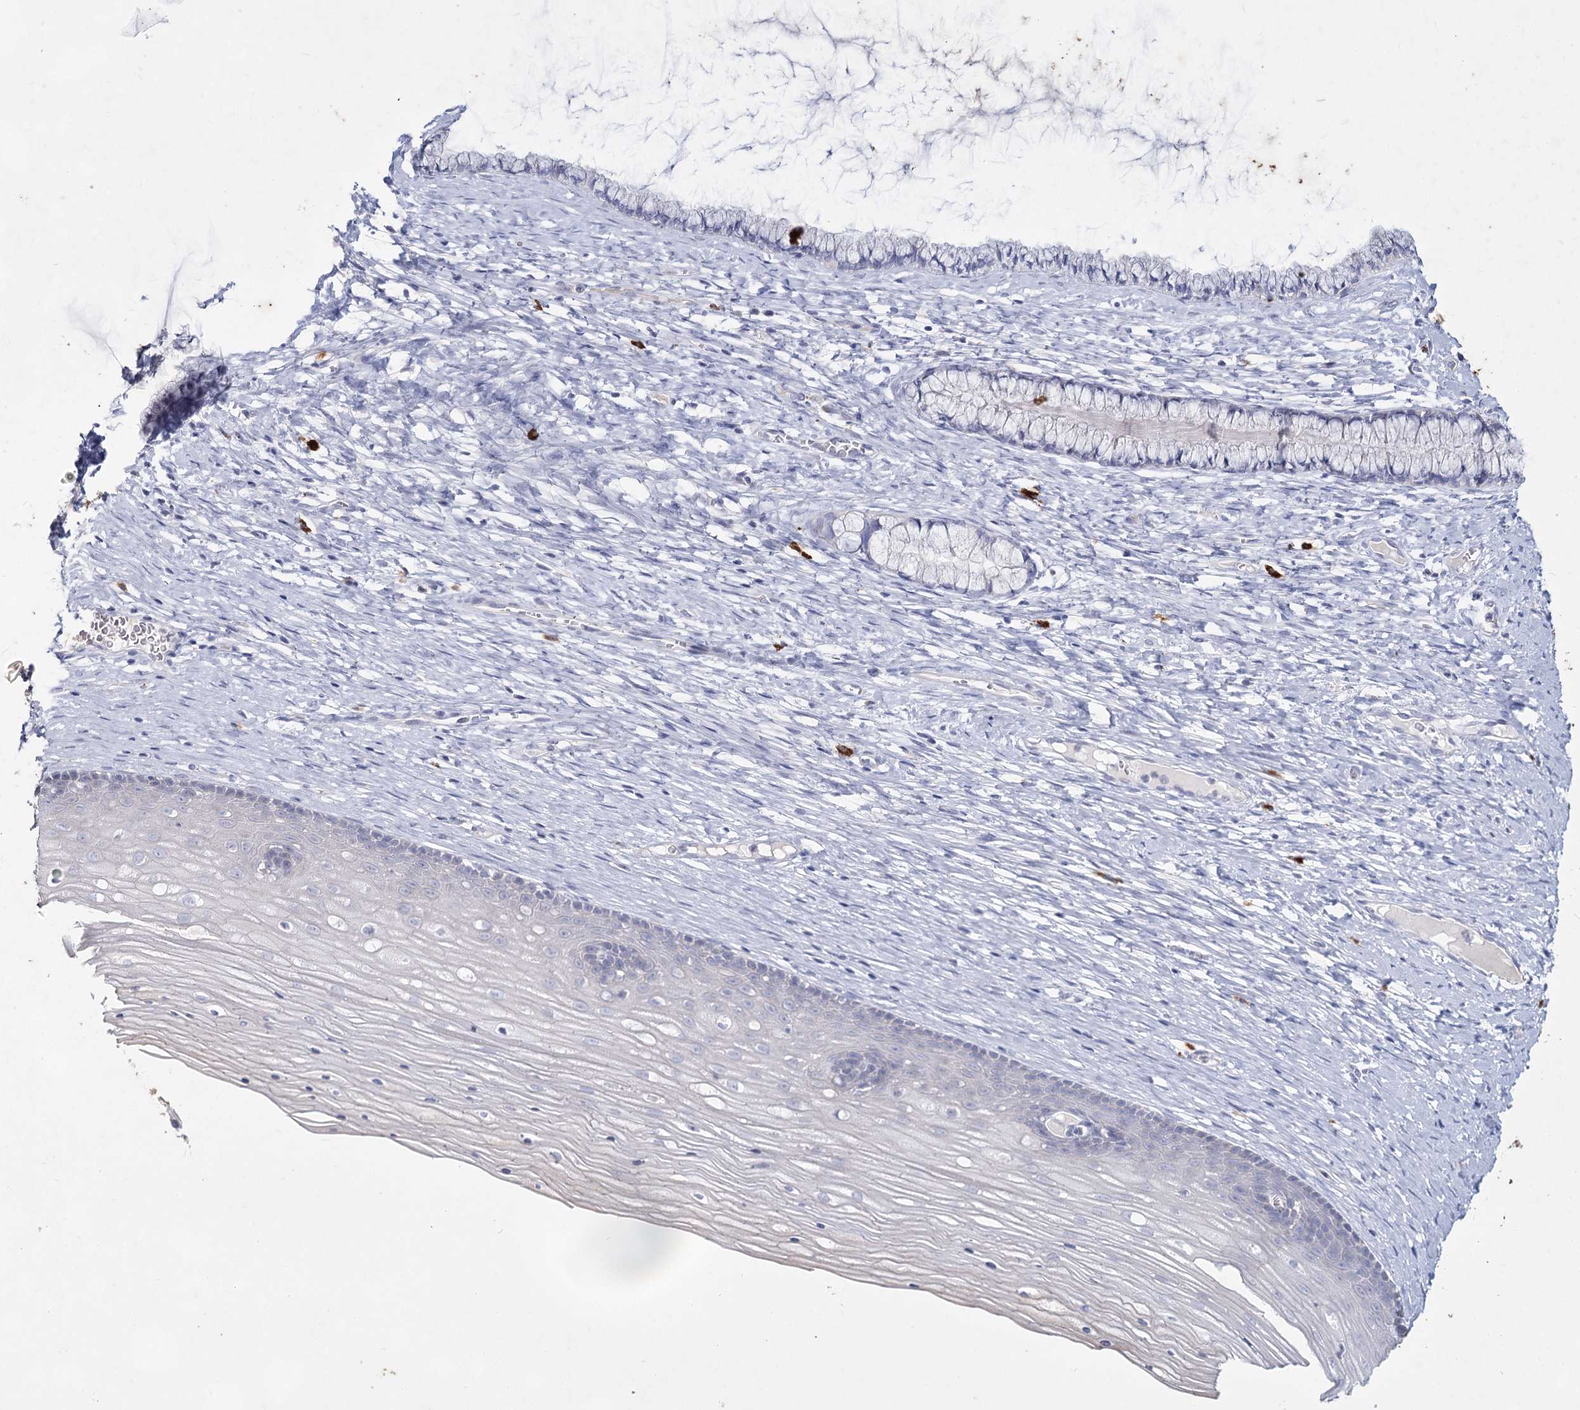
{"staining": {"intensity": "negative", "quantity": "none", "location": "none"}, "tissue": "cervix", "cell_type": "Glandular cells", "image_type": "normal", "snomed": [{"axis": "morphology", "description": "Normal tissue, NOS"}, {"axis": "topography", "description": "Cervix"}], "caption": "The image reveals no staining of glandular cells in unremarkable cervix. Brightfield microscopy of immunohistochemistry (IHC) stained with DAB (brown) and hematoxylin (blue), captured at high magnification.", "gene": "CCDC73", "patient": {"sex": "female", "age": 42}}